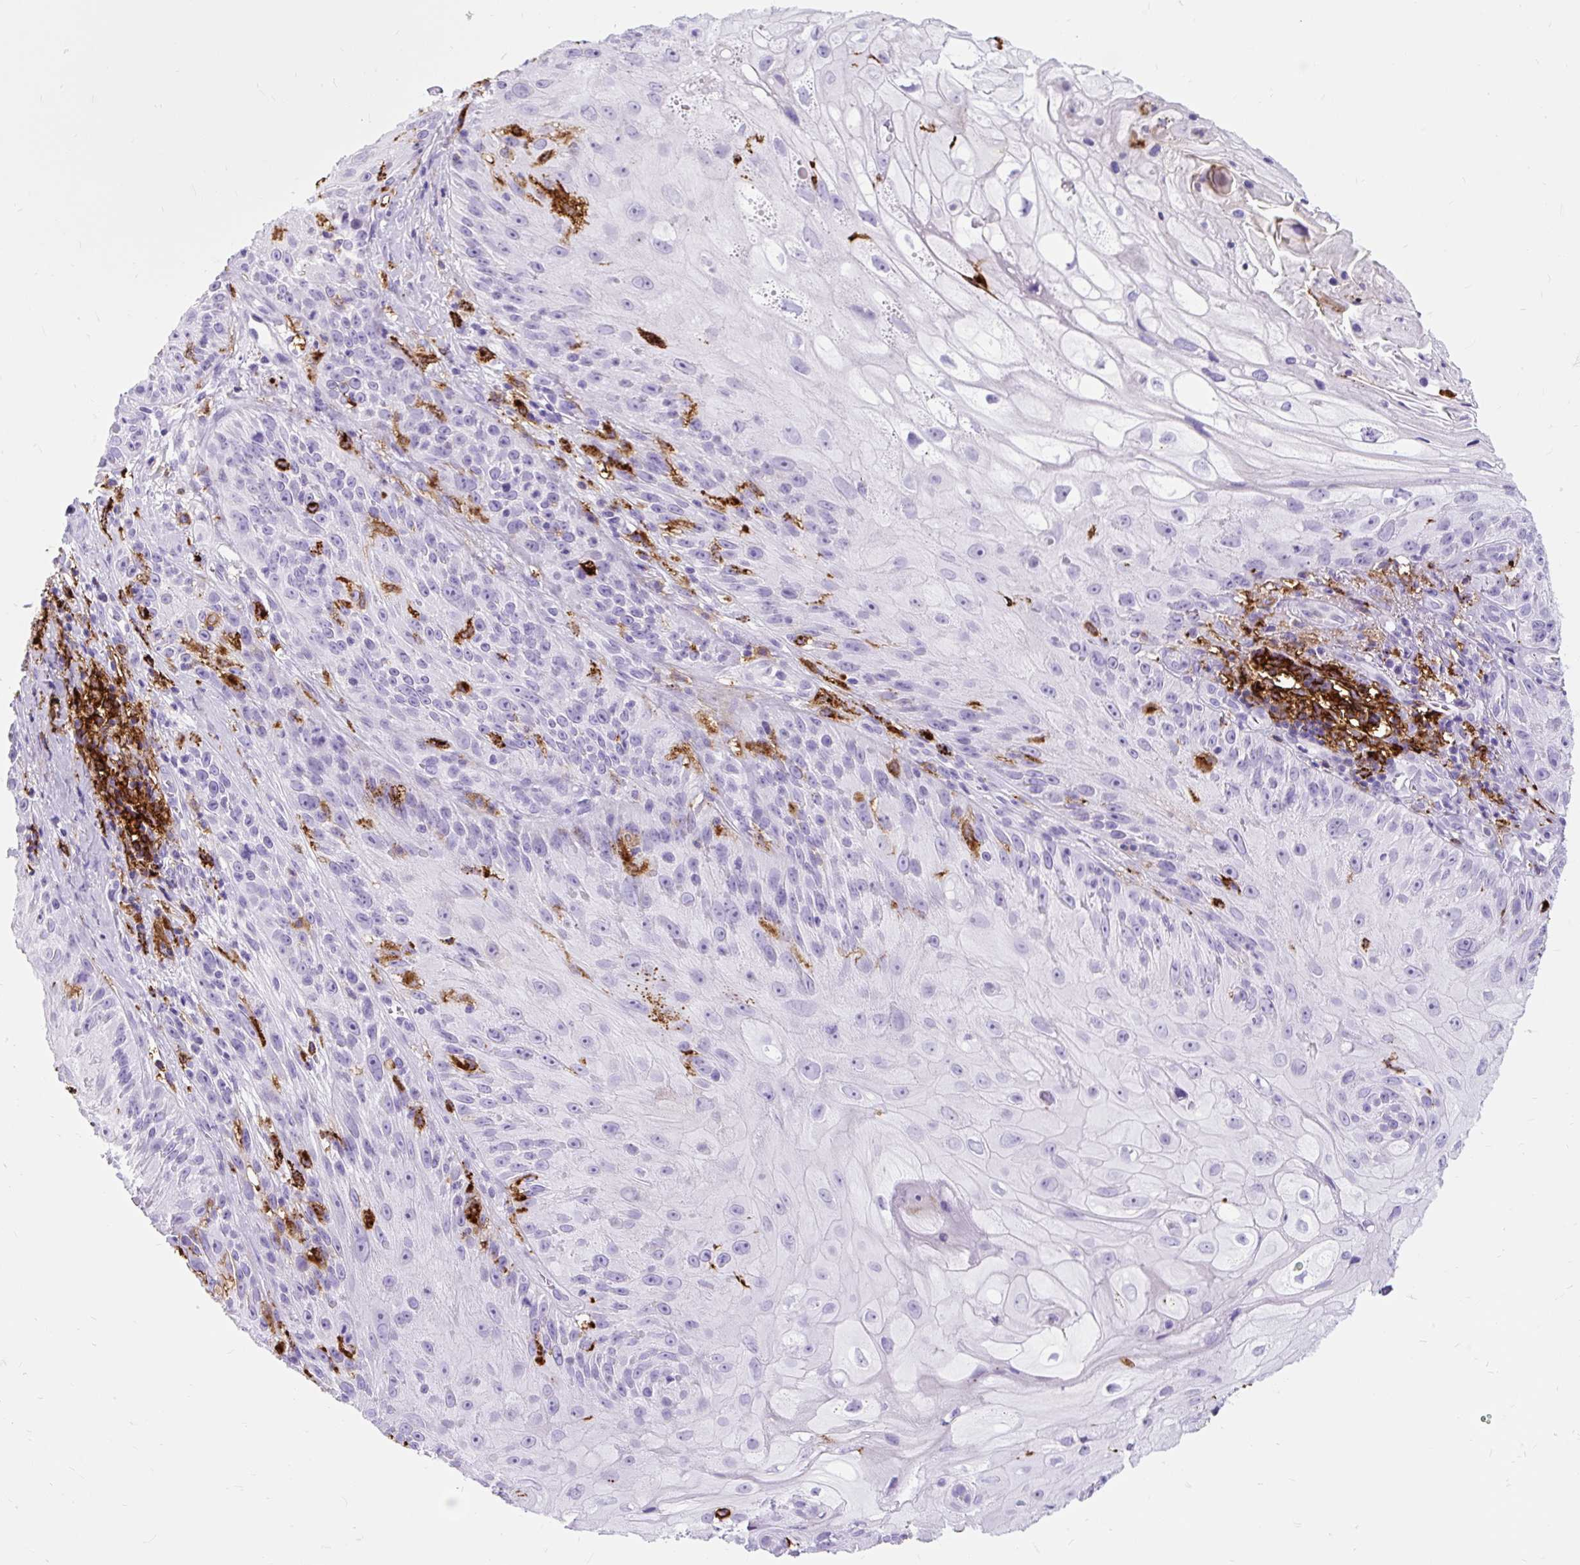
{"staining": {"intensity": "negative", "quantity": "none", "location": "none"}, "tissue": "skin cancer", "cell_type": "Tumor cells", "image_type": "cancer", "snomed": [{"axis": "morphology", "description": "Squamous cell carcinoma, NOS"}, {"axis": "topography", "description": "Skin"}, {"axis": "topography", "description": "Vulva"}], "caption": "Tumor cells show no significant expression in skin cancer.", "gene": "HLA-DRA", "patient": {"sex": "female", "age": 76}}